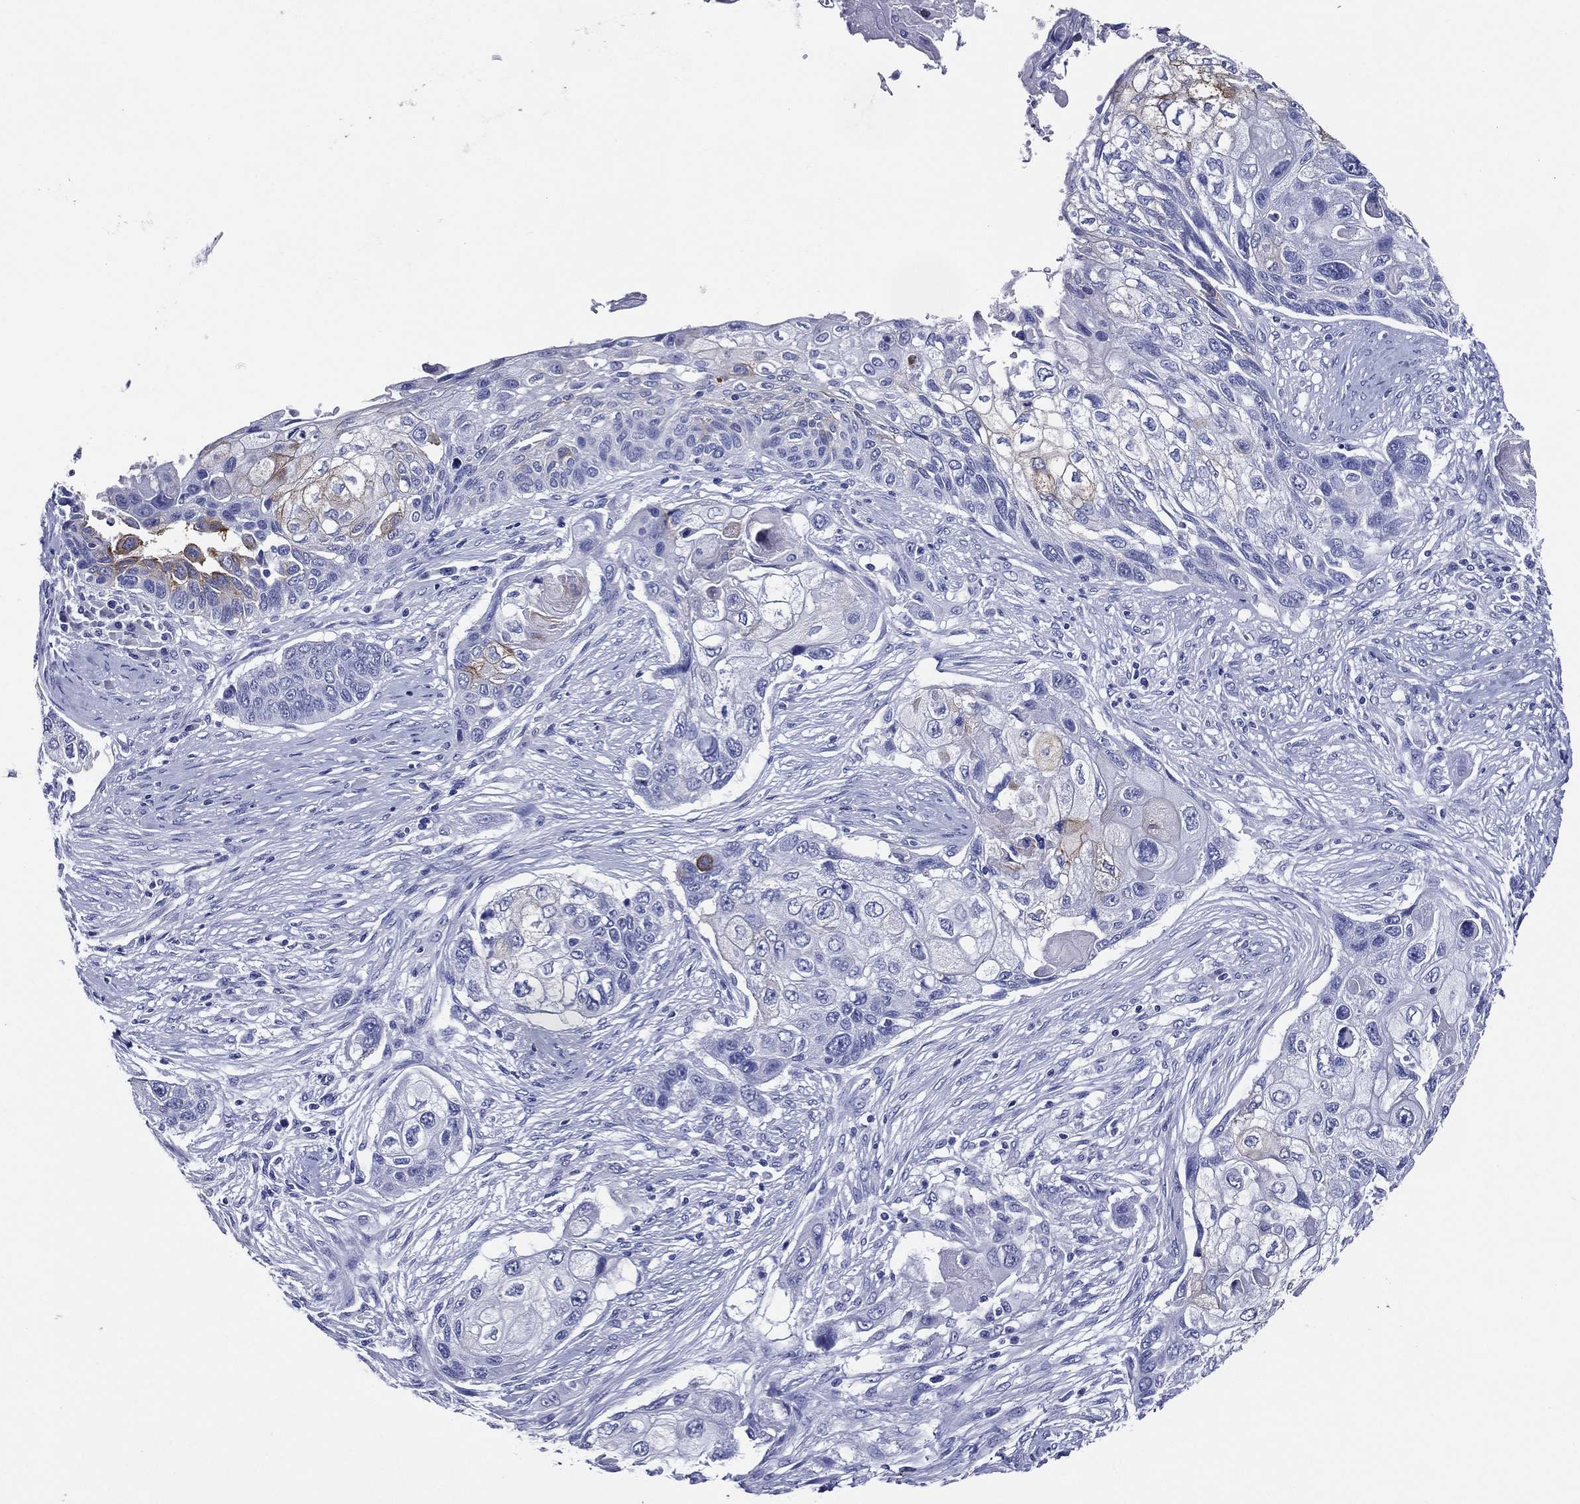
{"staining": {"intensity": "moderate", "quantity": "<25%", "location": "cytoplasmic/membranous"}, "tissue": "lung cancer", "cell_type": "Tumor cells", "image_type": "cancer", "snomed": [{"axis": "morphology", "description": "Normal tissue, NOS"}, {"axis": "morphology", "description": "Squamous cell carcinoma, NOS"}, {"axis": "topography", "description": "Bronchus"}, {"axis": "topography", "description": "Lung"}], "caption": "Human lung cancer (squamous cell carcinoma) stained for a protein (brown) displays moderate cytoplasmic/membranous positive positivity in about <25% of tumor cells.", "gene": "ACE2", "patient": {"sex": "male", "age": 69}}